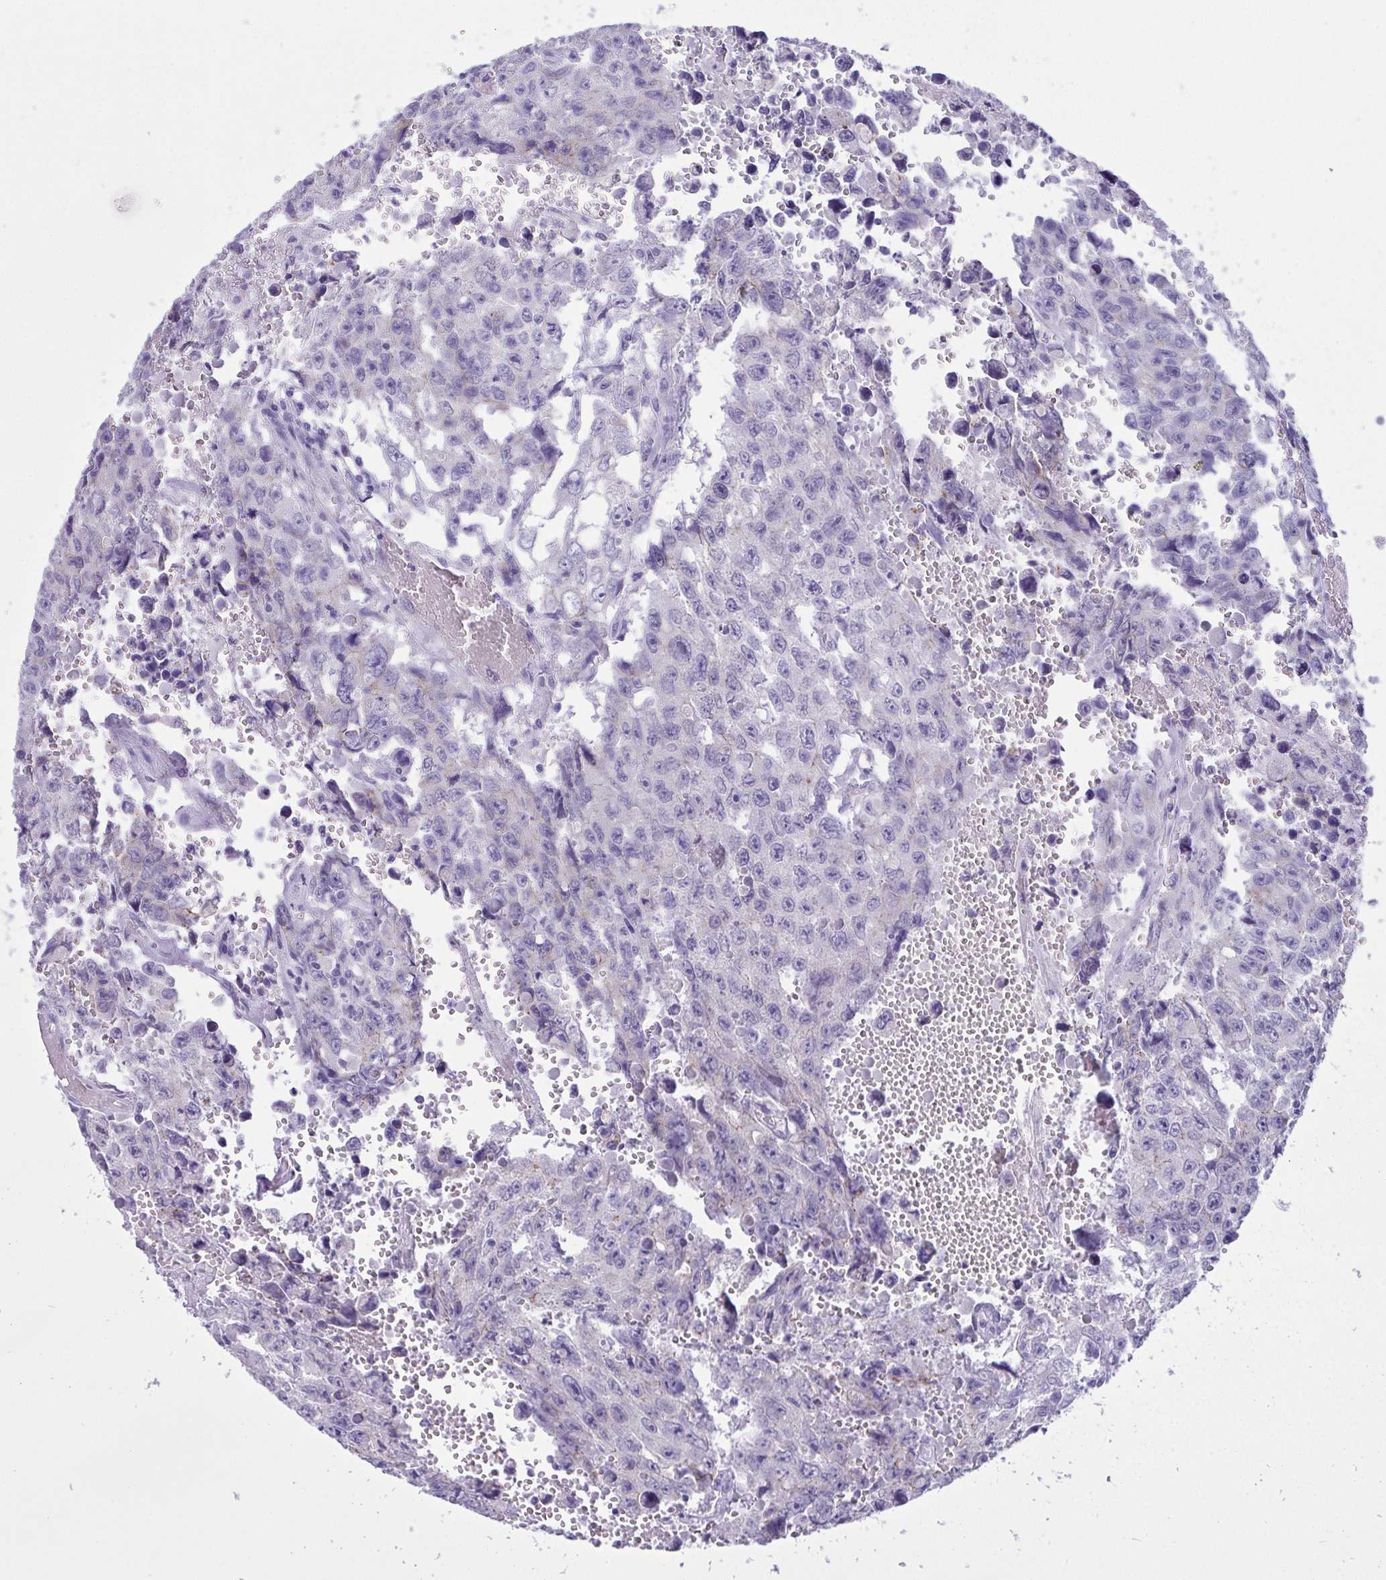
{"staining": {"intensity": "negative", "quantity": "none", "location": "none"}, "tissue": "testis cancer", "cell_type": "Tumor cells", "image_type": "cancer", "snomed": [{"axis": "morphology", "description": "Seminoma, NOS"}, {"axis": "topography", "description": "Testis"}], "caption": "An immunohistochemistry (IHC) image of testis cancer (seminoma) is shown. There is no staining in tumor cells of testis cancer (seminoma).", "gene": "GLB1L2", "patient": {"sex": "male", "age": 26}}